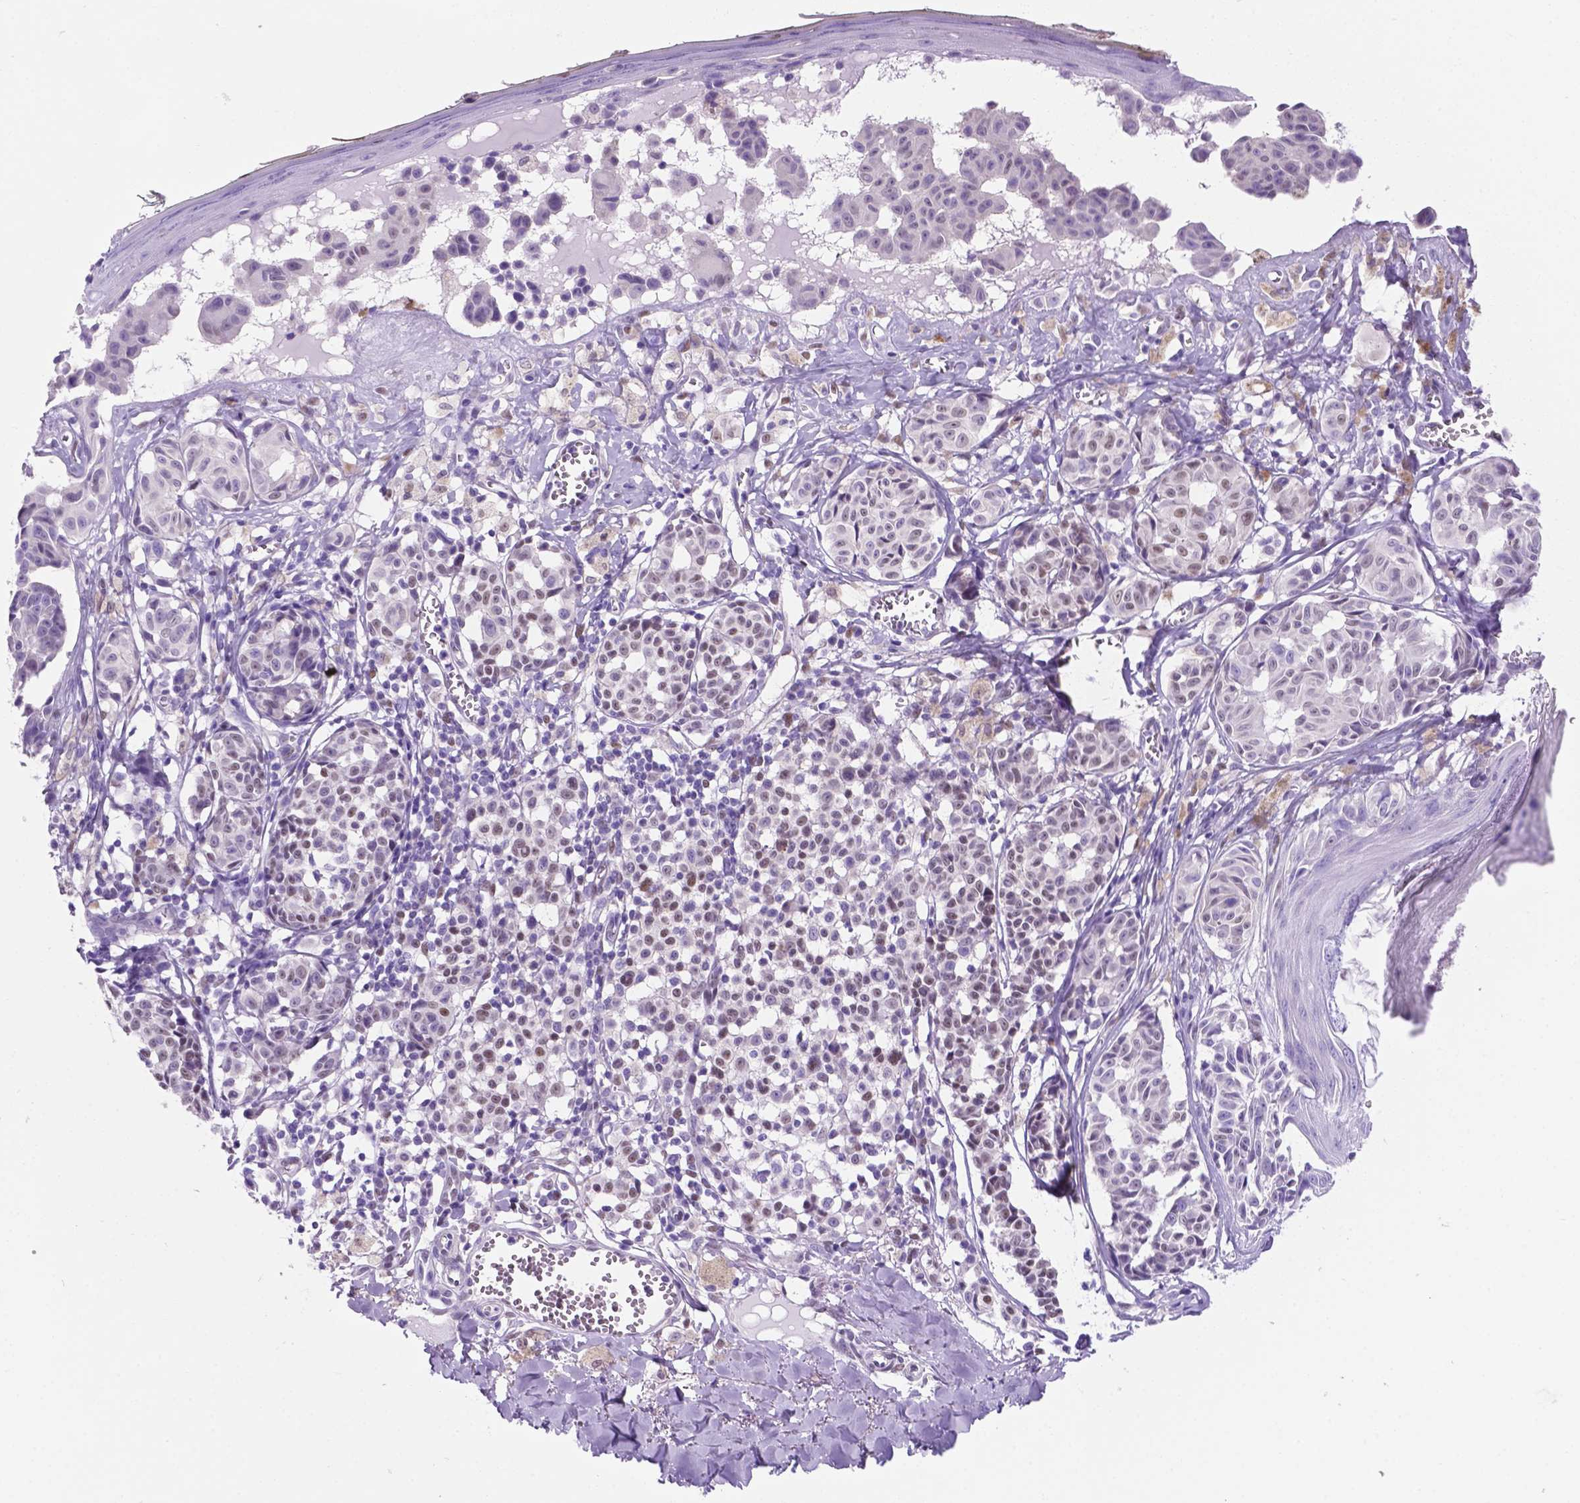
{"staining": {"intensity": "weak", "quantity": "<25%", "location": "nuclear"}, "tissue": "melanoma", "cell_type": "Tumor cells", "image_type": "cancer", "snomed": [{"axis": "morphology", "description": "Malignant melanoma, NOS"}, {"axis": "topography", "description": "Skin"}], "caption": "IHC image of human melanoma stained for a protein (brown), which exhibits no positivity in tumor cells. (Immunohistochemistry (ihc), brightfield microscopy, high magnification).", "gene": "TMEM210", "patient": {"sex": "female", "age": 43}}